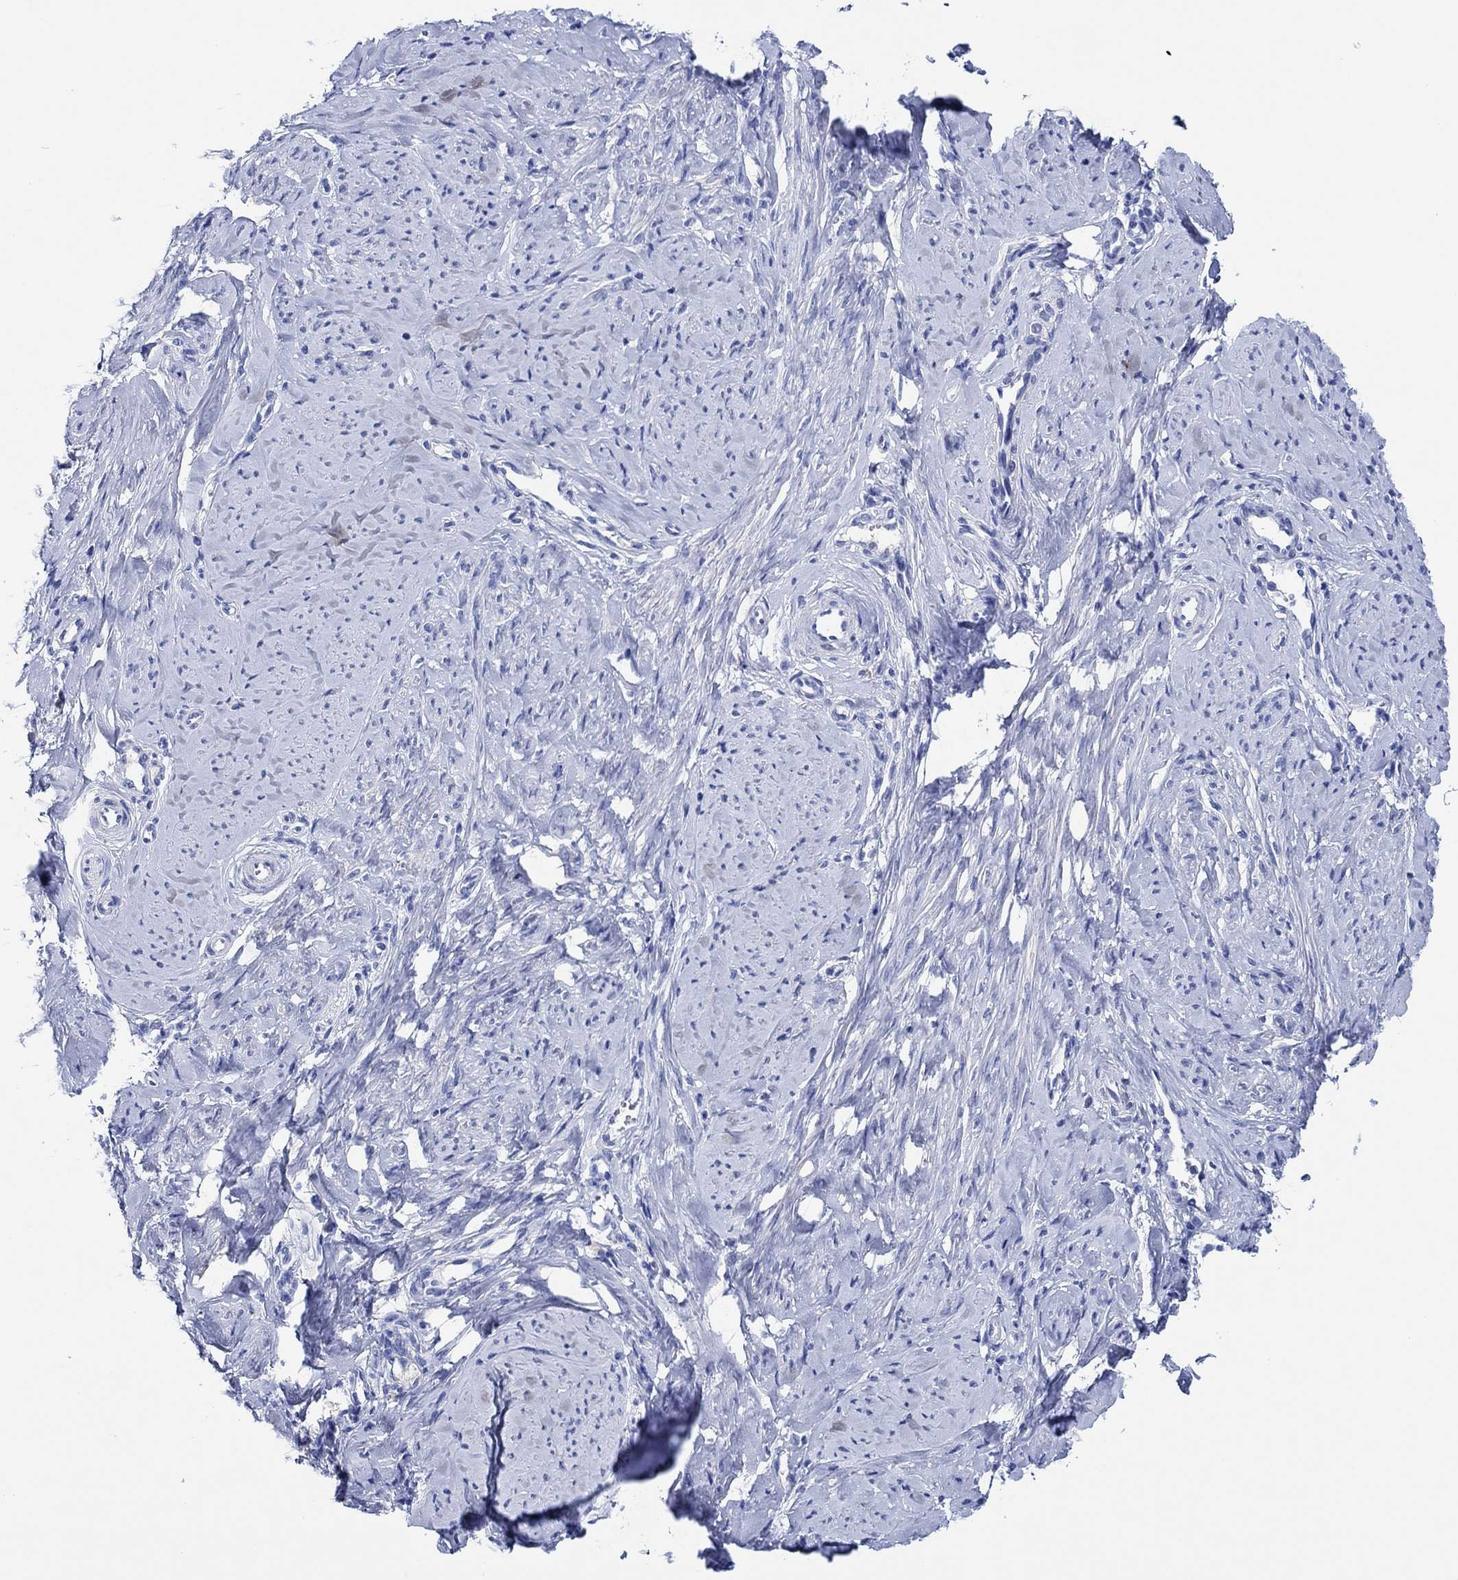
{"staining": {"intensity": "negative", "quantity": "none", "location": "none"}, "tissue": "smooth muscle", "cell_type": "Smooth muscle cells", "image_type": "normal", "snomed": [{"axis": "morphology", "description": "Normal tissue, NOS"}, {"axis": "topography", "description": "Smooth muscle"}], "caption": "Human smooth muscle stained for a protein using immunohistochemistry (IHC) displays no positivity in smooth muscle cells.", "gene": "CPNE6", "patient": {"sex": "female", "age": 48}}